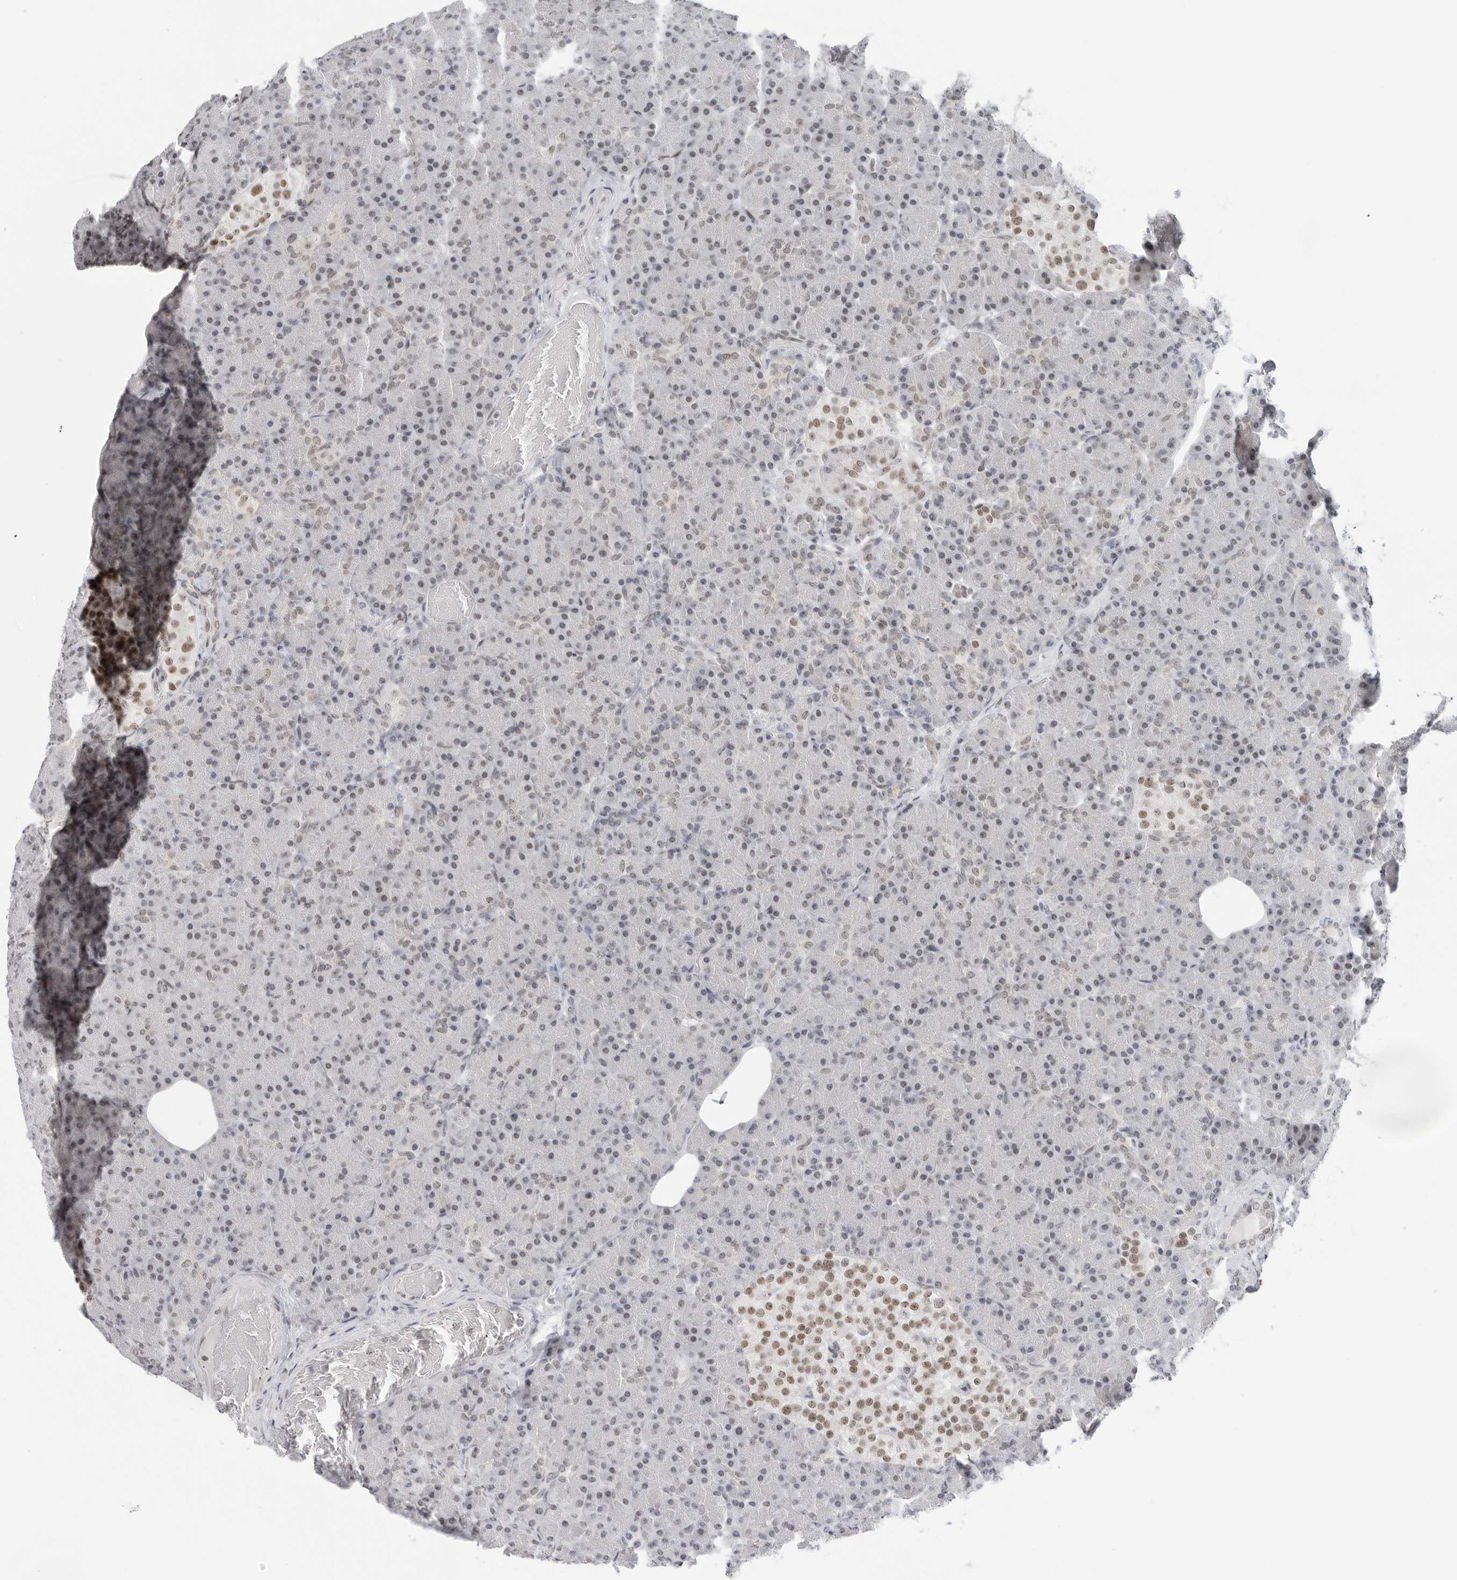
{"staining": {"intensity": "weak", "quantity": "<25%", "location": "nuclear"}, "tissue": "pancreas", "cell_type": "Exocrine glandular cells", "image_type": "normal", "snomed": [{"axis": "morphology", "description": "Normal tissue, NOS"}, {"axis": "topography", "description": "Pancreas"}], "caption": "The histopathology image reveals no significant expression in exocrine glandular cells of pancreas. The staining was performed using DAB to visualize the protein expression in brown, while the nuclei were stained in blue with hematoxylin (Magnification: 20x).", "gene": "FOXK2", "patient": {"sex": "female", "age": 43}}